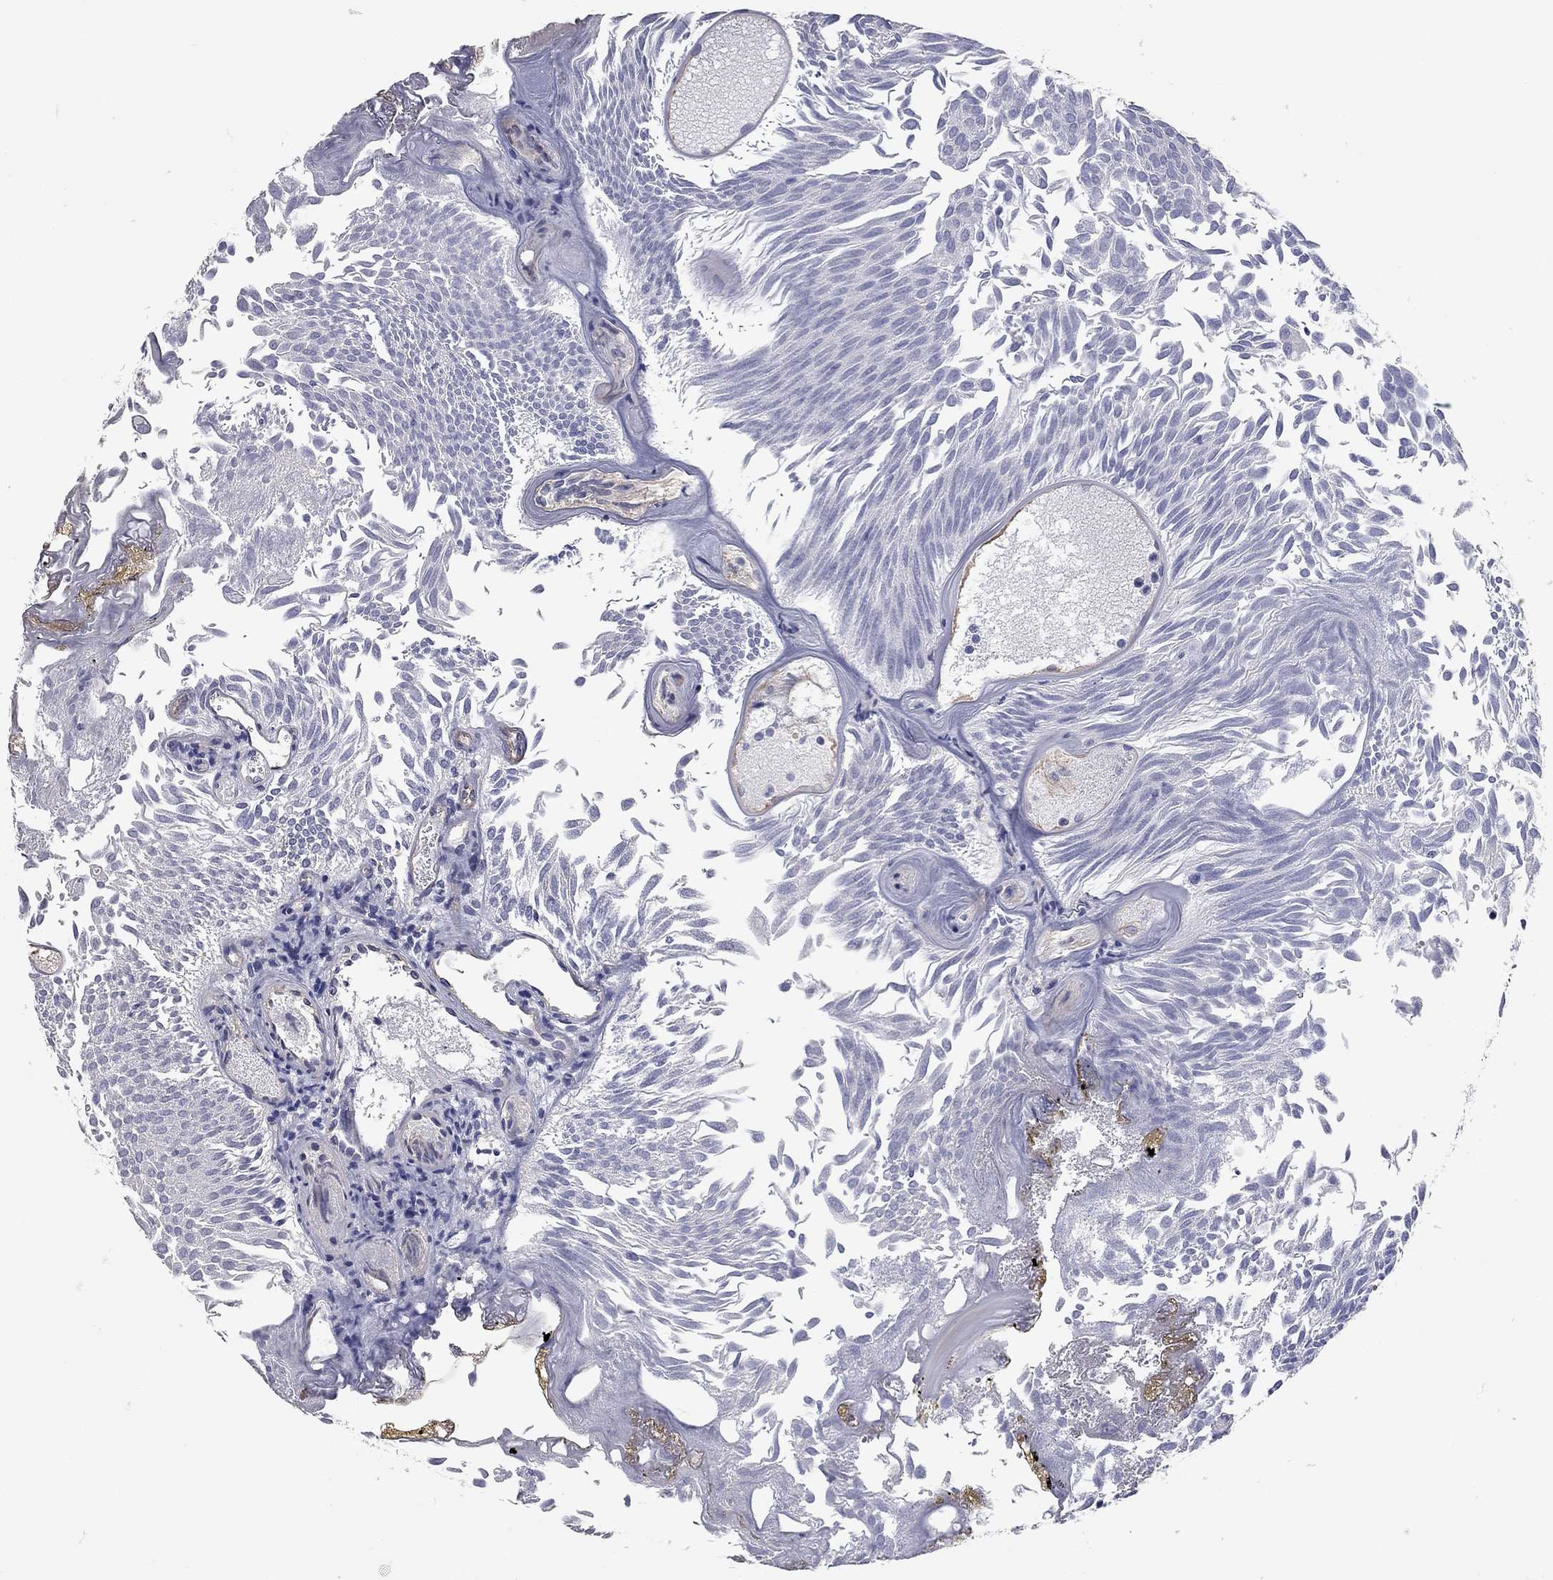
{"staining": {"intensity": "negative", "quantity": "none", "location": "none"}, "tissue": "urothelial cancer", "cell_type": "Tumor cells", "image_type": "cancer", "snomed": [{"axis": "morphology", "description": "Urothelial carcinoma, Low grade"}, {"axis": "topography", "description": "Urinary bladder"}], "caption": "High power microscopy image of an IHC histopathology image of urothelial cancer, revealing no significant staining in tumor cells.", "gene": "C10orf90", "patient": {"sex": "male", "age": 52}}